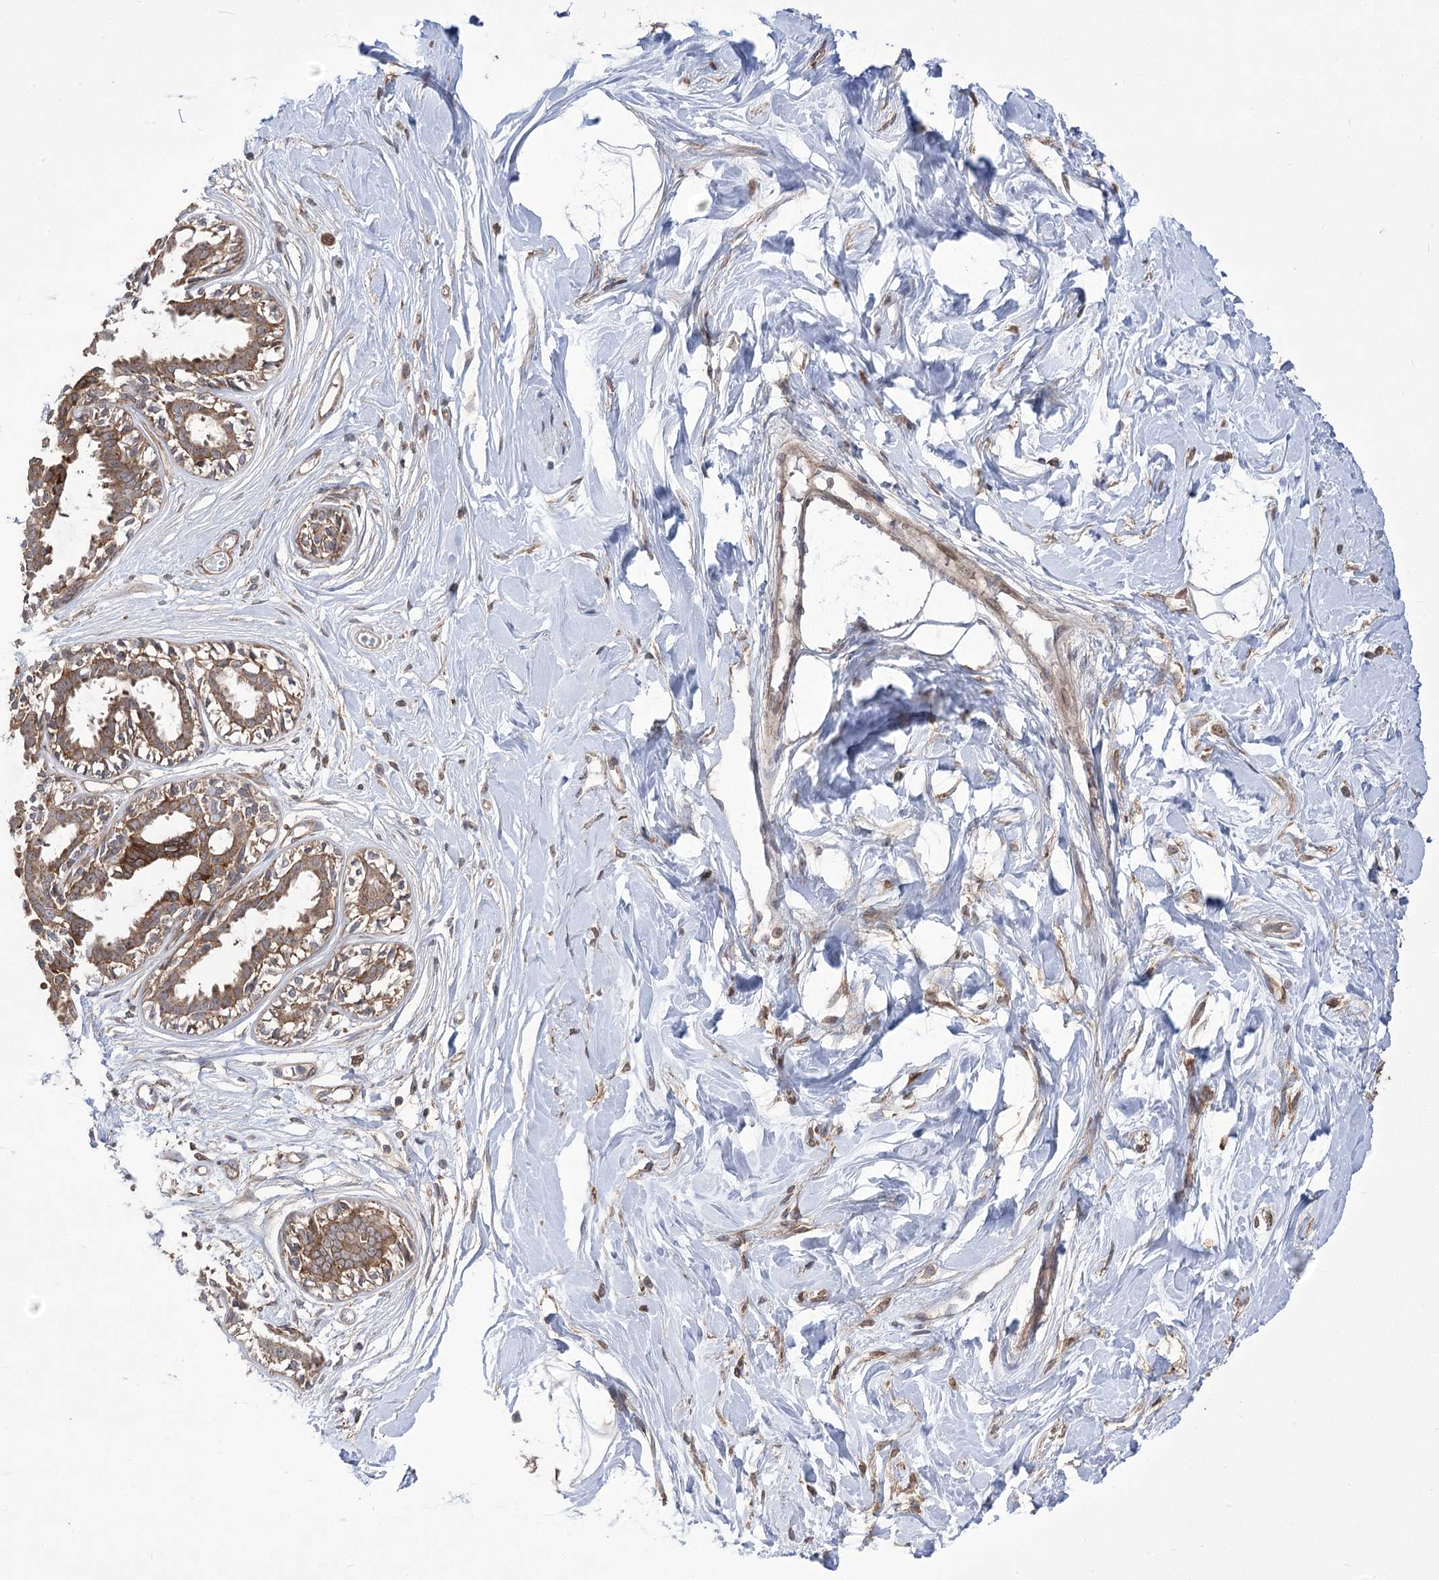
{"staining": {"intensity": "weak", "quantity": ">75%", "location": "cytoplasmic/membranous"}, "tissue": "breast", "cell_type": "Adipocytes", "image_type": "normal", "snomed": [{"axis": "morphology", "description": "Normal tissue, NOS"}, {"axis": "topography", "description": "Breast"}], "caption": "Protein staining displays weak cytoplasmic/membranous positivity in approximately >75% of adipocytes in unremarkable breast.", "gene": "XYLB", "patient": {"sex": "female", "age": 45}}